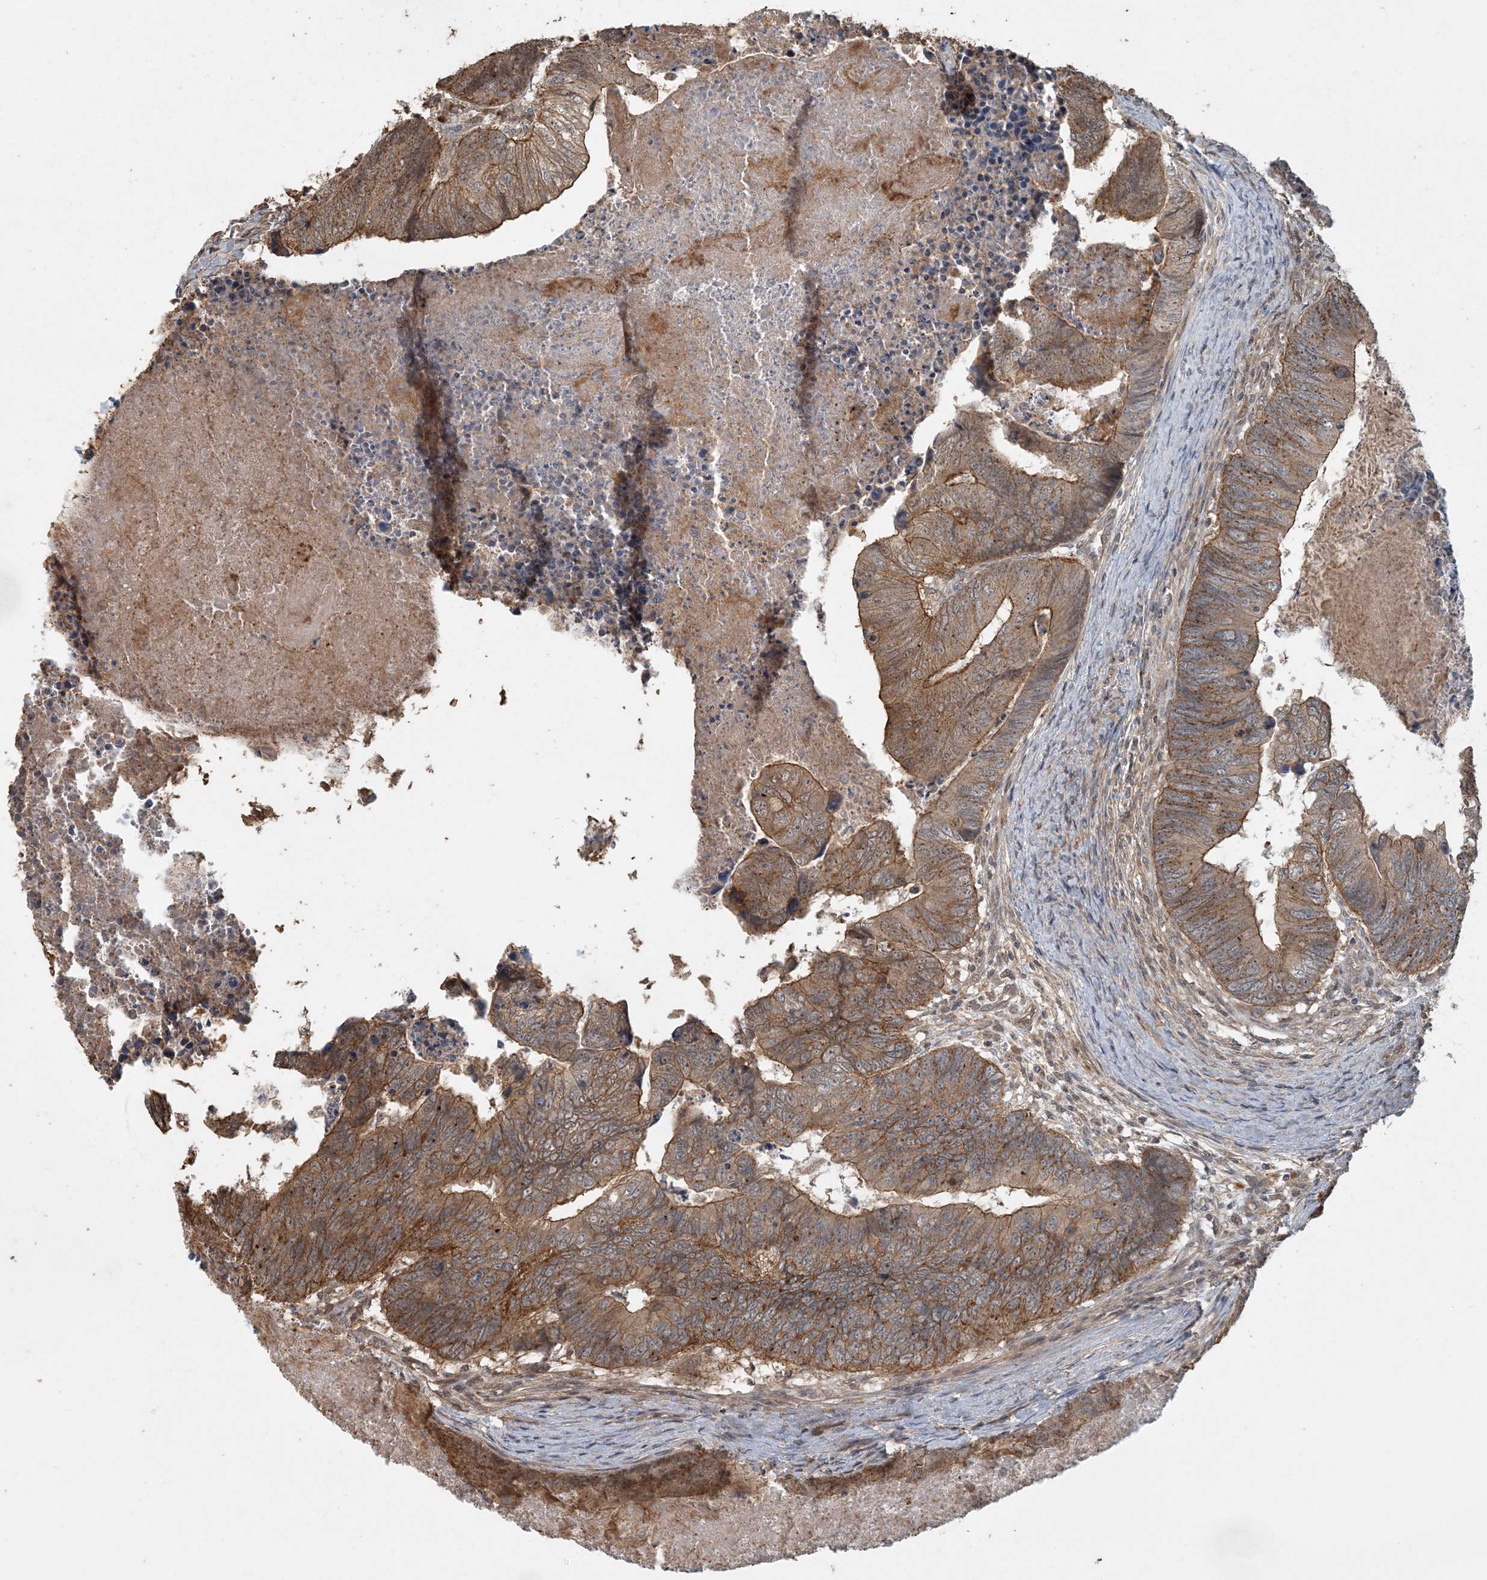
{"staining": {"intensity": "moderate", "quantity": ">75%", "location": "cytoplasmic/membranous"}, "tissue": "colorectal cancer", "cell_type": "Tumor cells", "image_type": "cancer", "snomed": [{"axis": "morphology", "description": "Adenocarcinoma, NOS"}, {"axis": "topography", "description": "Colon"}], "caption": "Approximately >75% of tumor cells in human colorectal cancer (adenocarcinoma) exhibit moderate cytoplasmic/membranous protein positivity as visualized by brown immunohistochemical staining.", "gene": "AK9", "patient": {"sex": "female", "age": 67}}